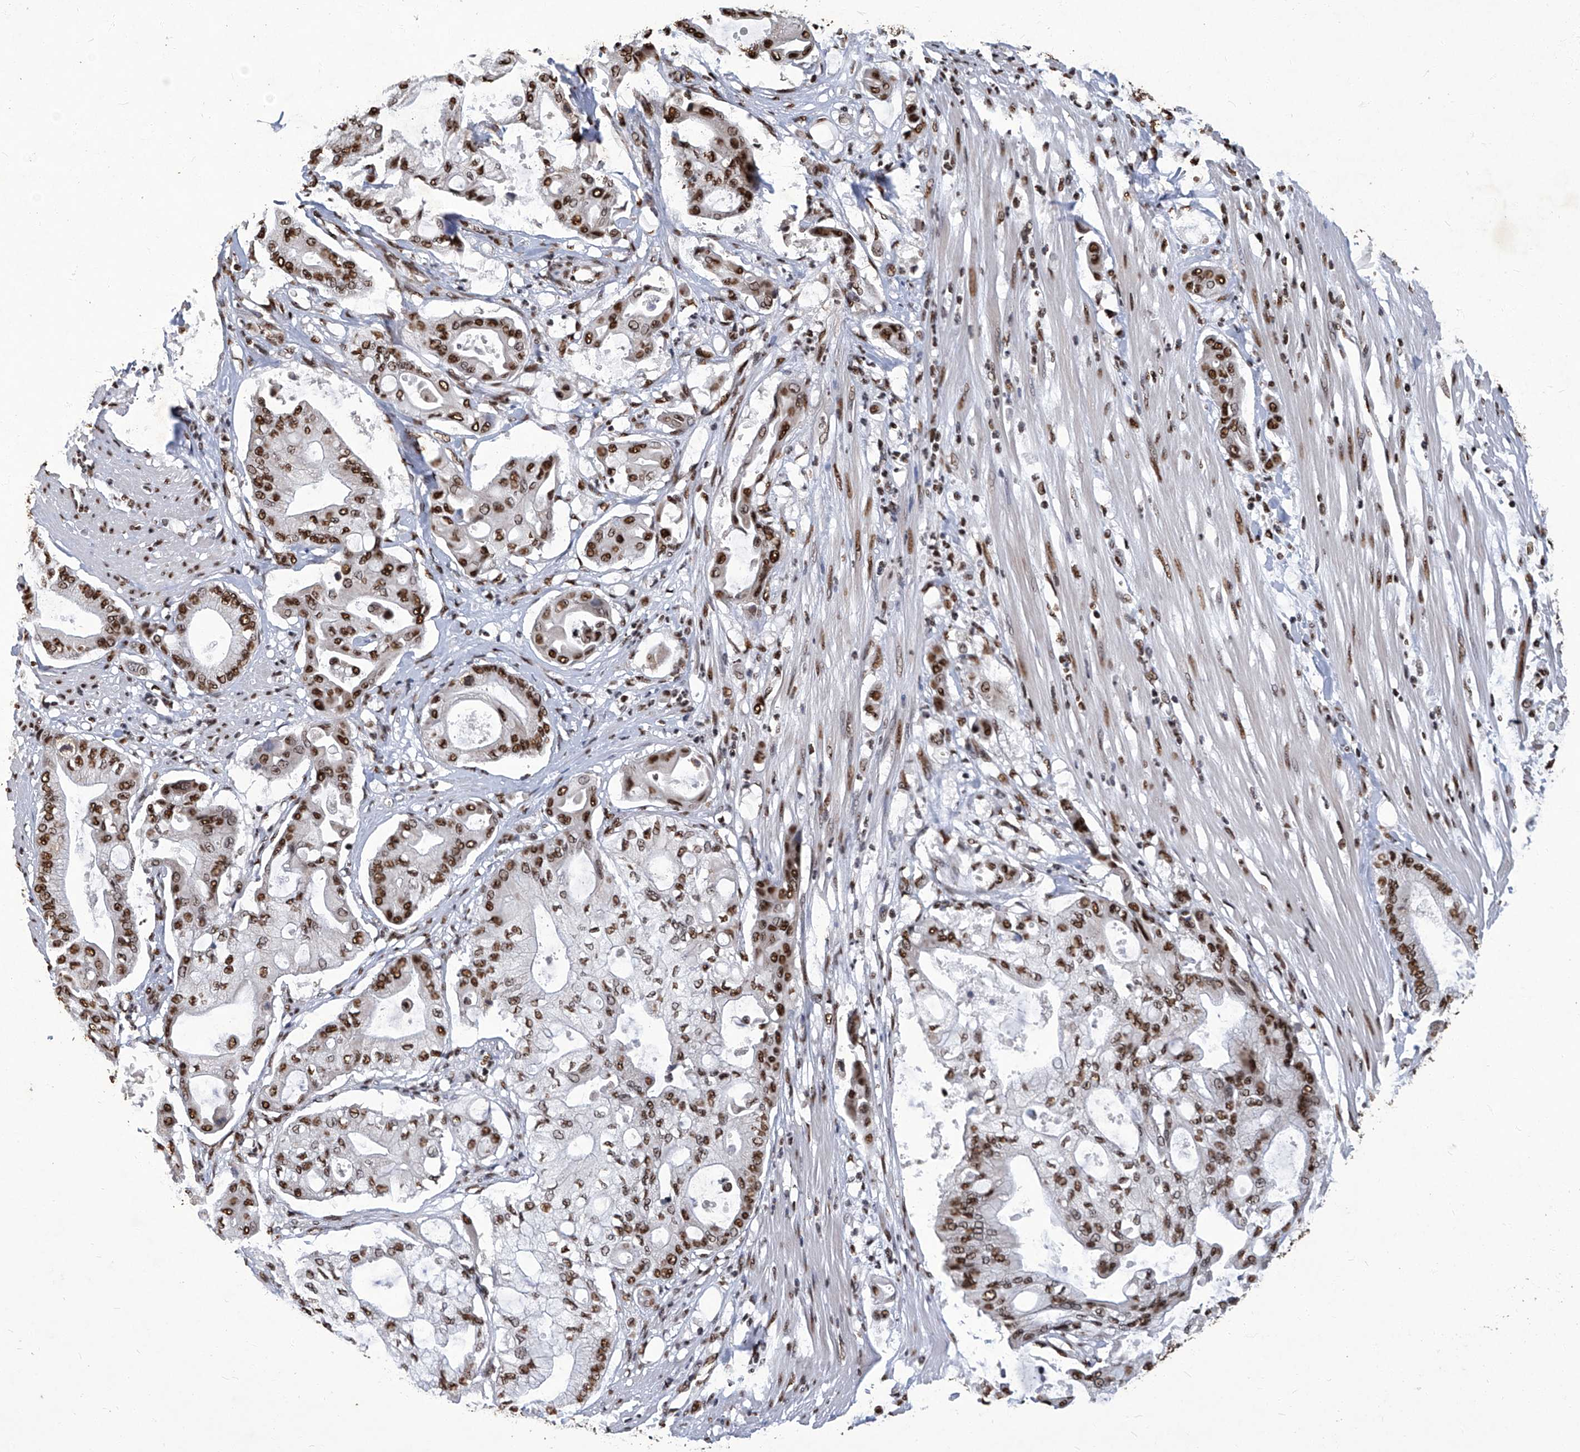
{"staining": {"intensity": "strong", "quantity": ">75%", "location": "nuclear"}, "tissue": "pancreatic cancer", "cell_type": "Tumor cells", "image_type": "cancer", "snomed": [{"axis": "morphology", "description": "Adenocarcinoma, NOS"}, {"axis": "morphology", "description": "Adenocarcinoma, metastatic, NOS"}, {"axis": "topography", "description": "Lymph node"}, {"axis": "topography", "description": "Pancreas"}, {"axis": "topography", "description": "Duodenum"}], "caption": "Pancreatic cancer tissue demonstrates strong nuclear staining in approximately >75% of tumor cells", "gene": "HBP1", "patient": {"sex": "female", "age": 64}}